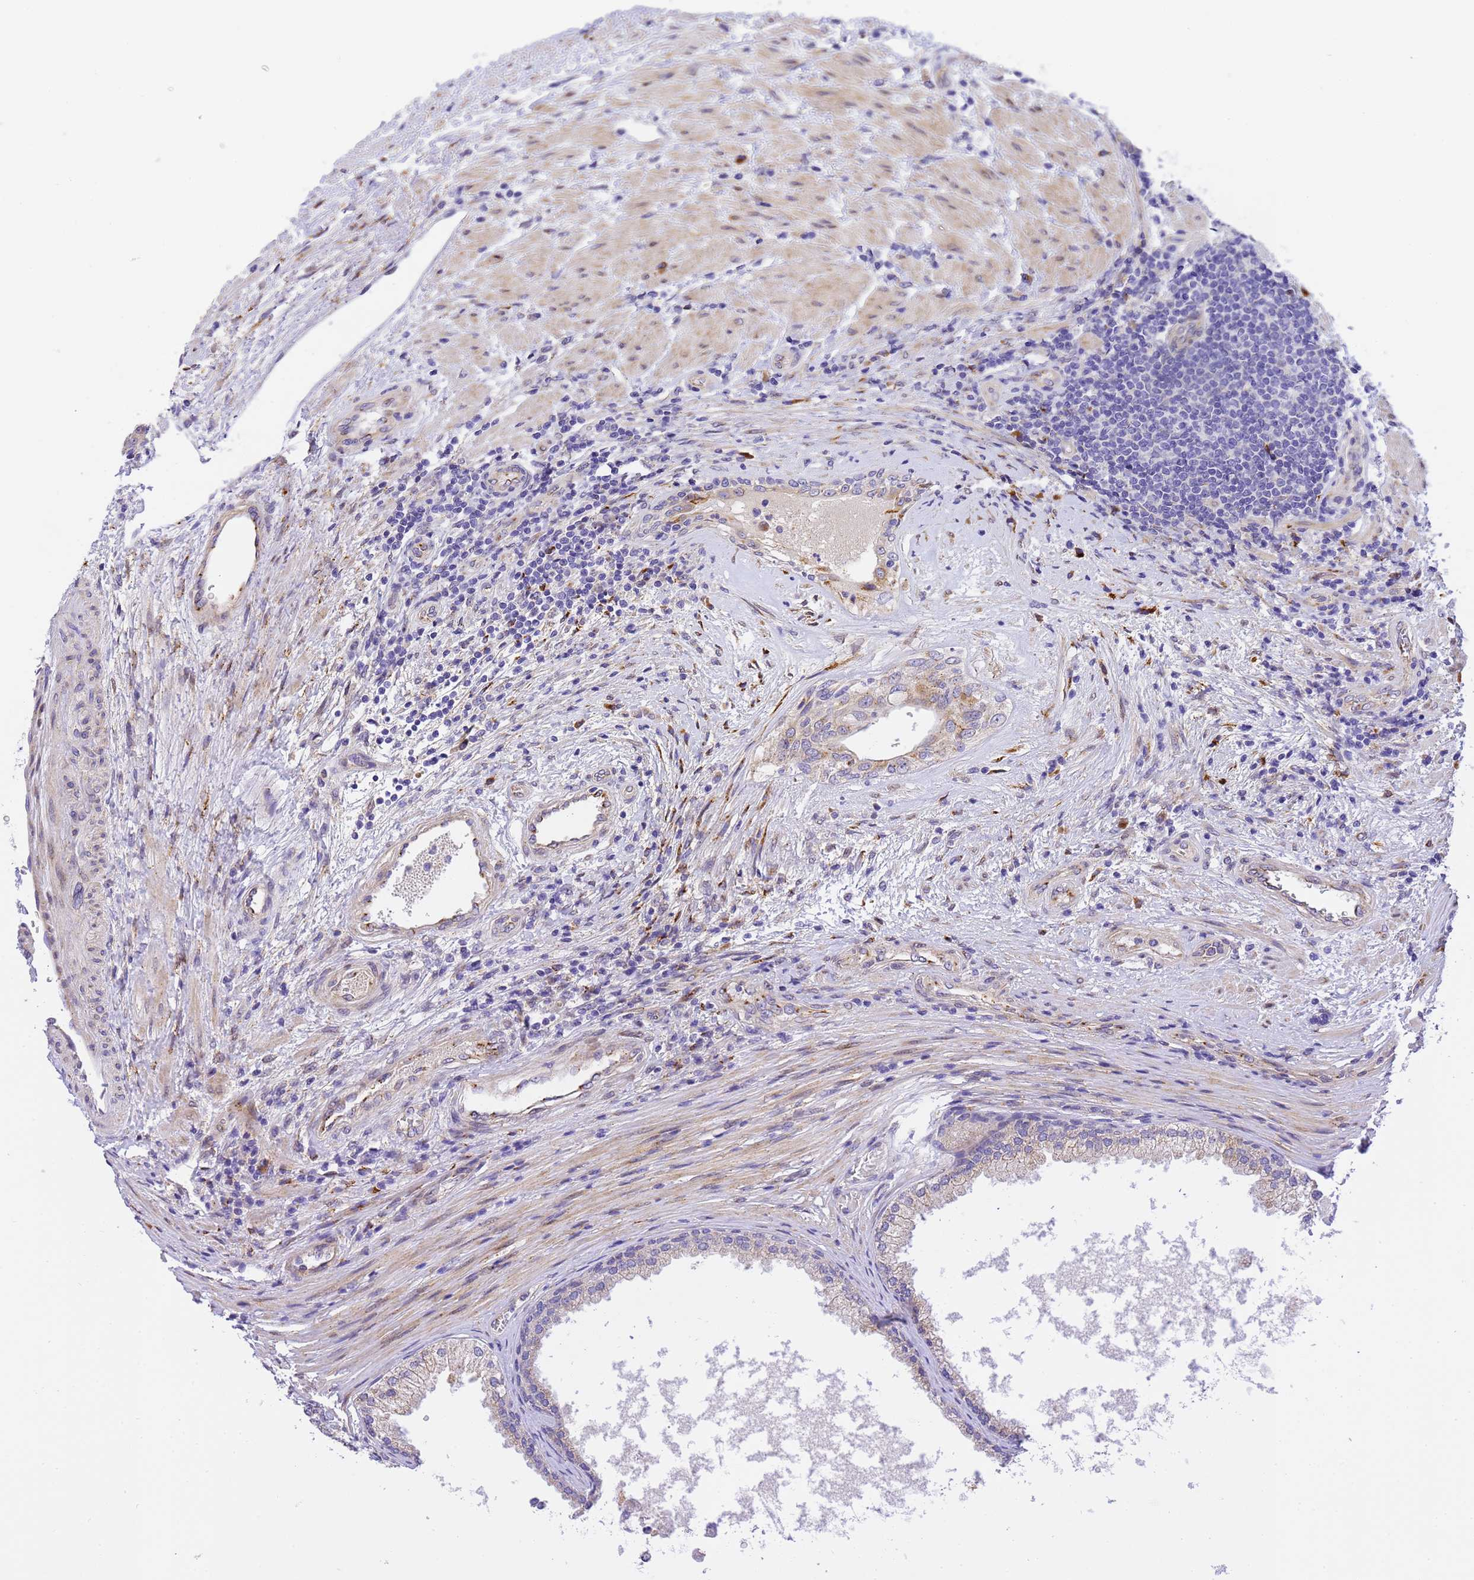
{"staining": {"intensity": "weak", "quantity": "<25%", "location": "cytoplasmic/membranous"}, "tissue": "prostate", "cell_type": "Glandular cells", "image_type": "normal", "snomed": [{"axis": "morphology", "description": "Normal tissue, NOS"}, {"axis": "topography", "description": "Prostate"}], "caption": "DAB immunohistochemical staining of unremarkable prostate exhibits no significant staining in glandular cells.", "gene": "RHBDD3", "patient": {"sex": "male", "age": 76}}